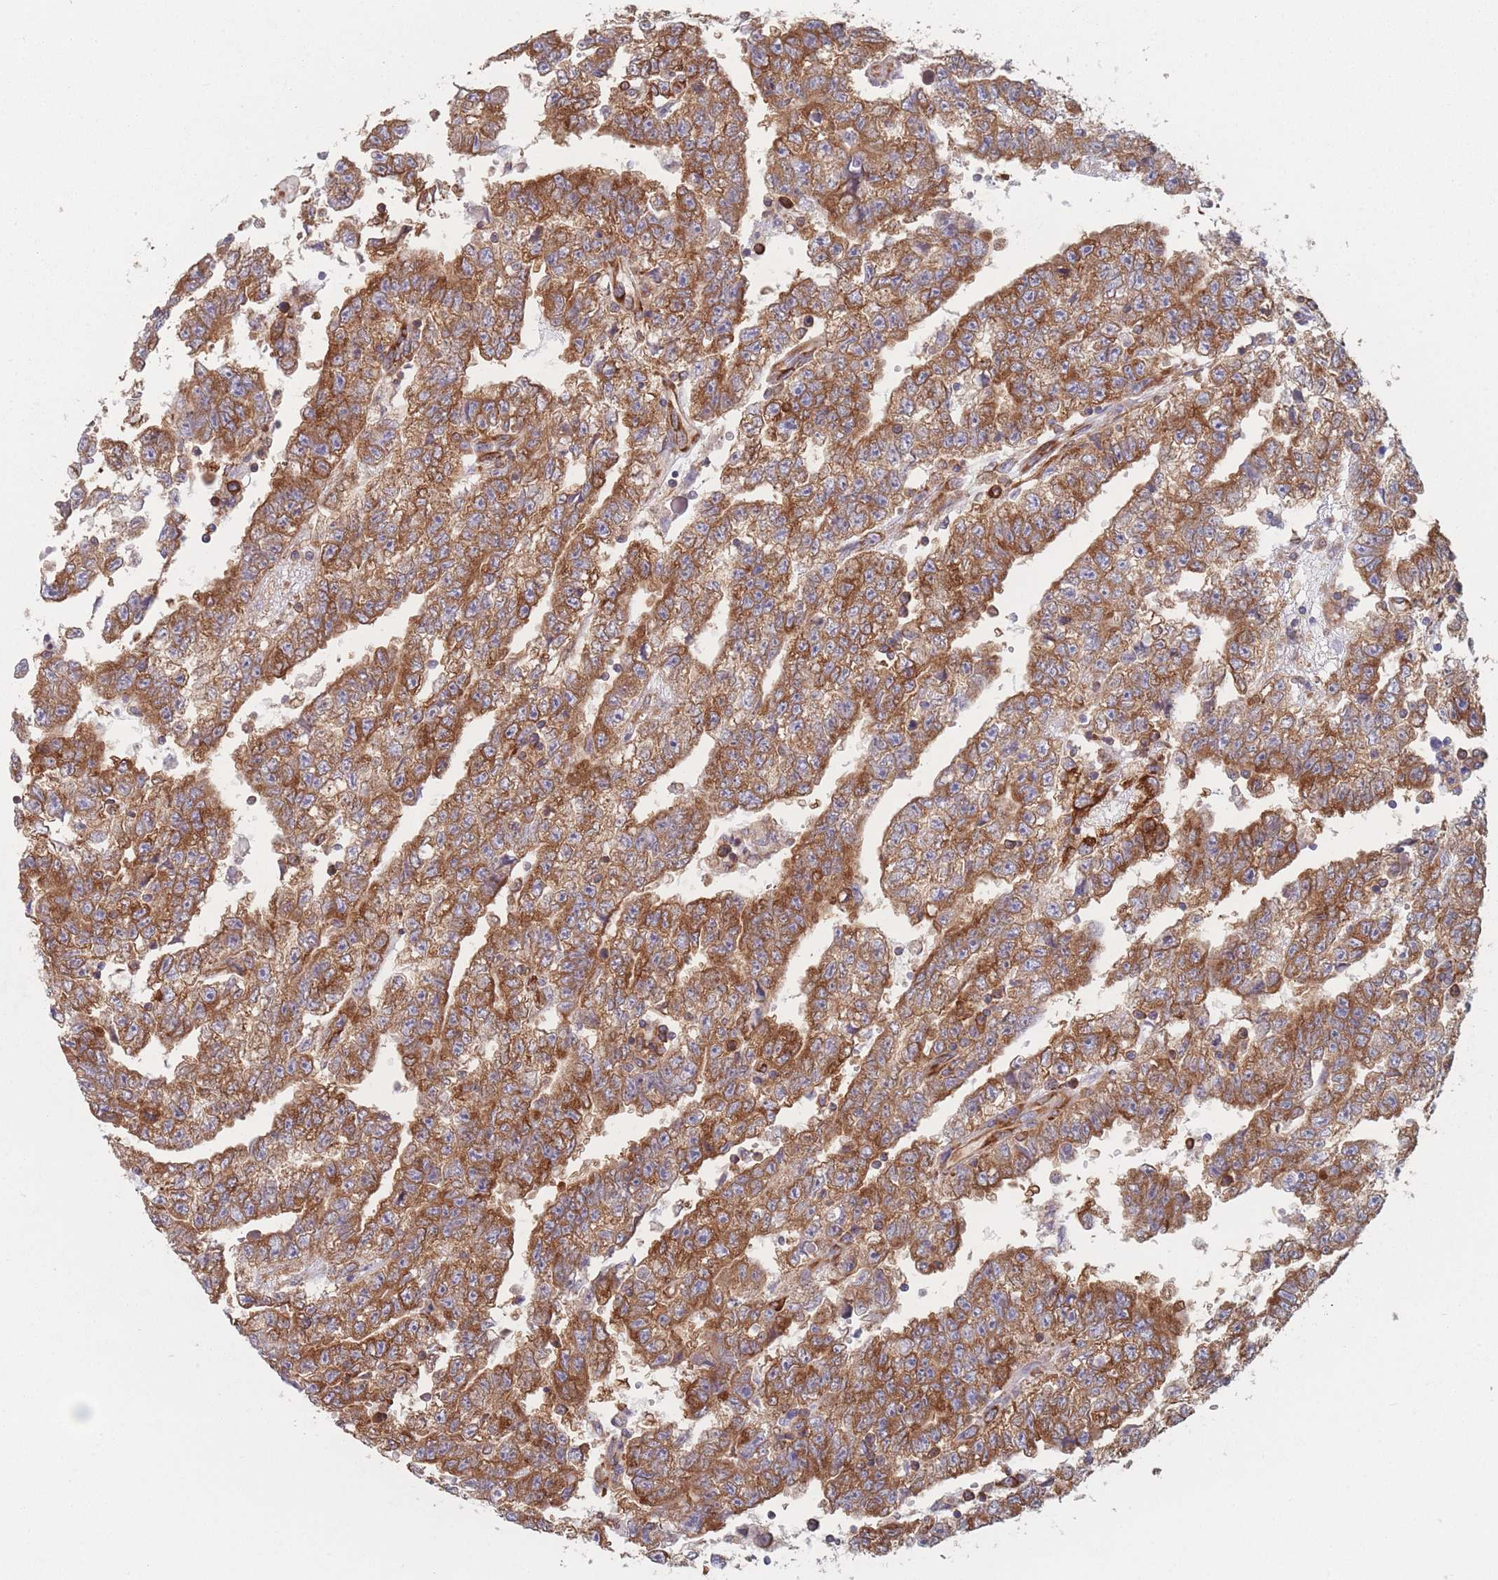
{"staining": {"intensity": "moderate", "quantity": ">75%", "location": "cytoplasmic/membranous"}, "tissue": "testis cancer", "cell_type": "Tumor cells", "image_type": "cancer", "snomed": [{"axis": "morphology", "description": "Carcinoma, Embryonal, NOS"}, {"axis": "topography", "description": "Testis"}], "caption": "Testis cancer (embryonal carcinoma) tissue displays moderate cytoplasmic/membranous expression in approximately >75% of tumor cells", "gene": "EEF1B2", "patient": {"sex": "male", "age": 25}}